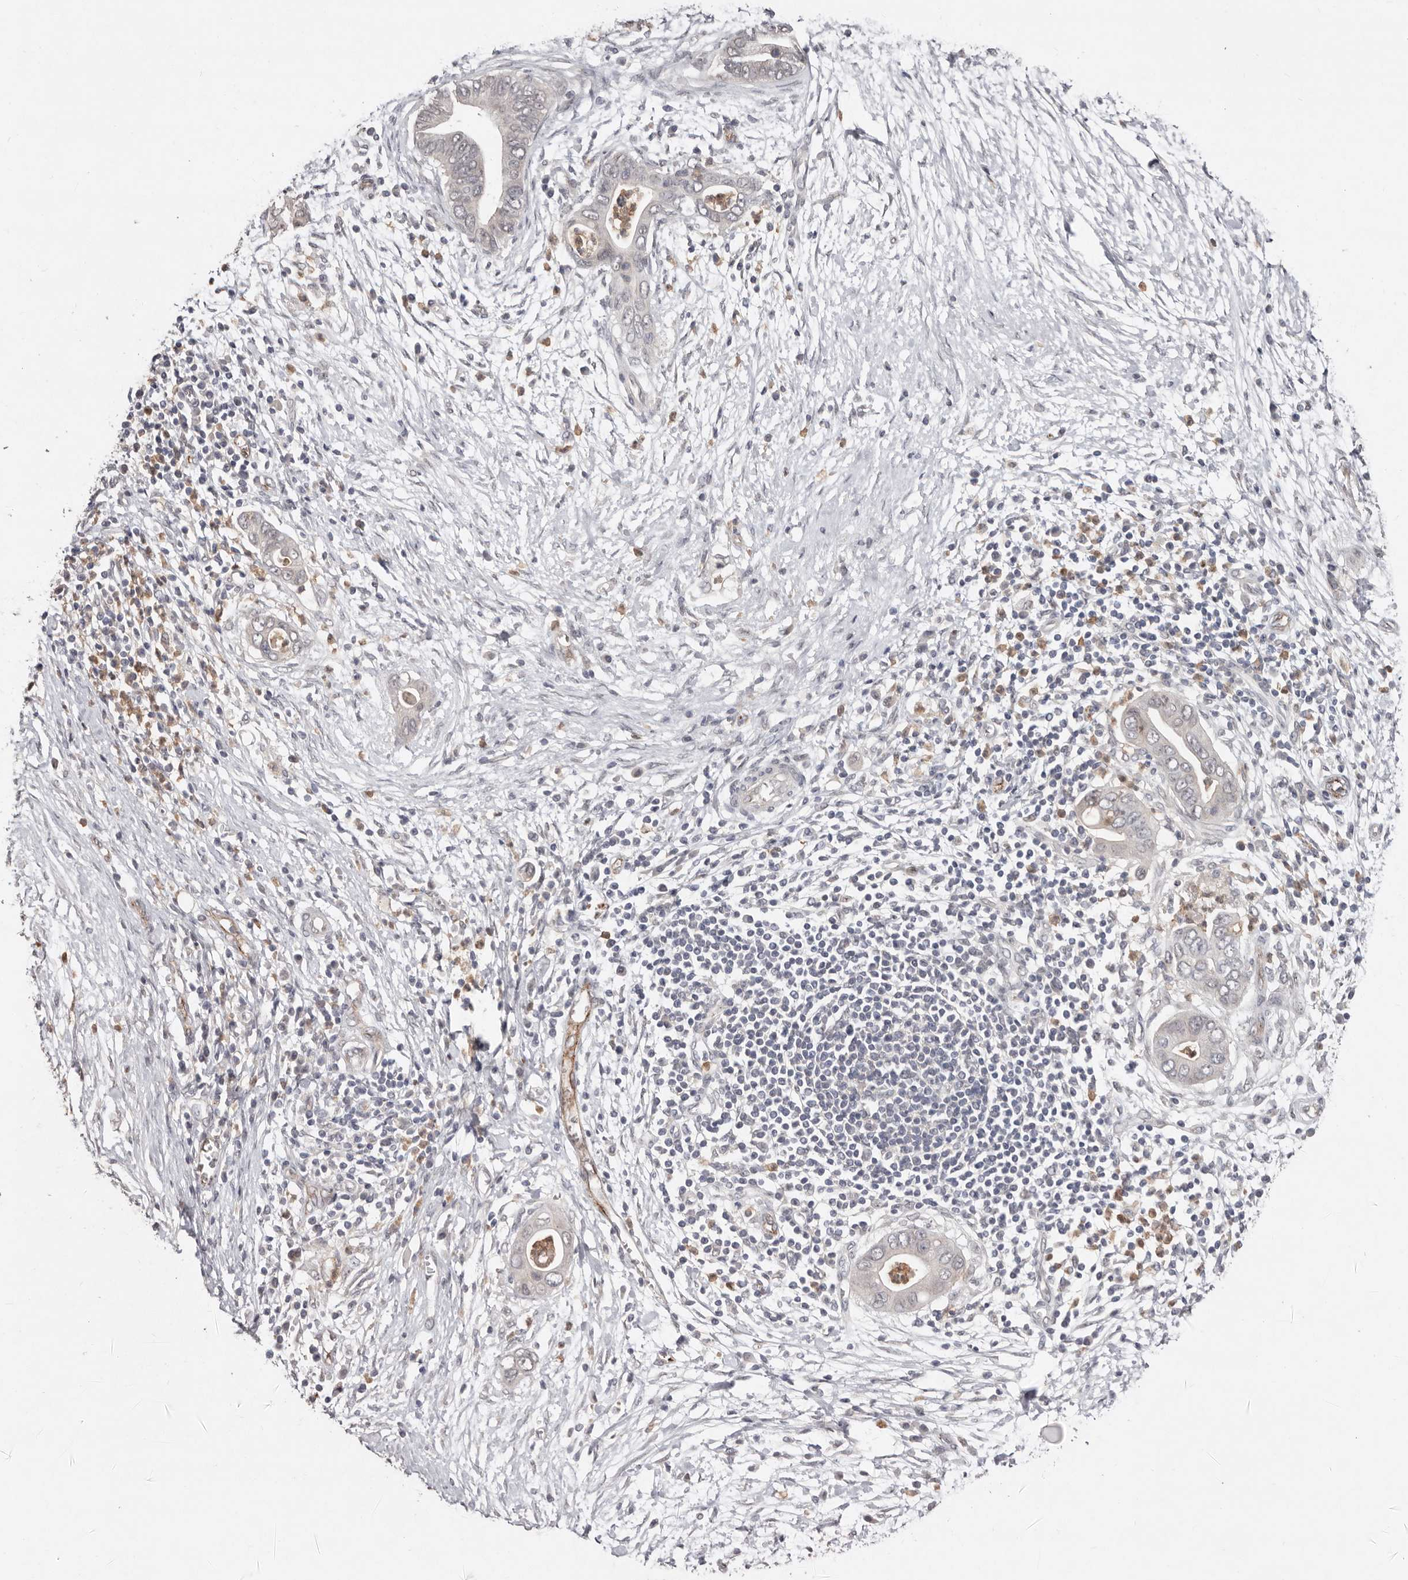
{"staining": {"intensity": "negative", "quantity": "none", "location": "none"}, "tissue": "pancreatic cancer", "cell_type": "Tumor cells", "image_type": "cancer", "snomed": [{"axis": "morphology", "description": "Adenocarcinoma, NOS"}, {"axis": "topography", "description": "Pancreas"}], "caption": "A micrograph of pancreatic cancer (adenocarcinoma) stained for a protein shows no brown staining in tumor cells. The staining is performed using DAB brown chromogen with nuclei counter-stained in using hematoxylin.", "gene": "SULT1E1", "patient": {"sex": "male", "age": 75}}